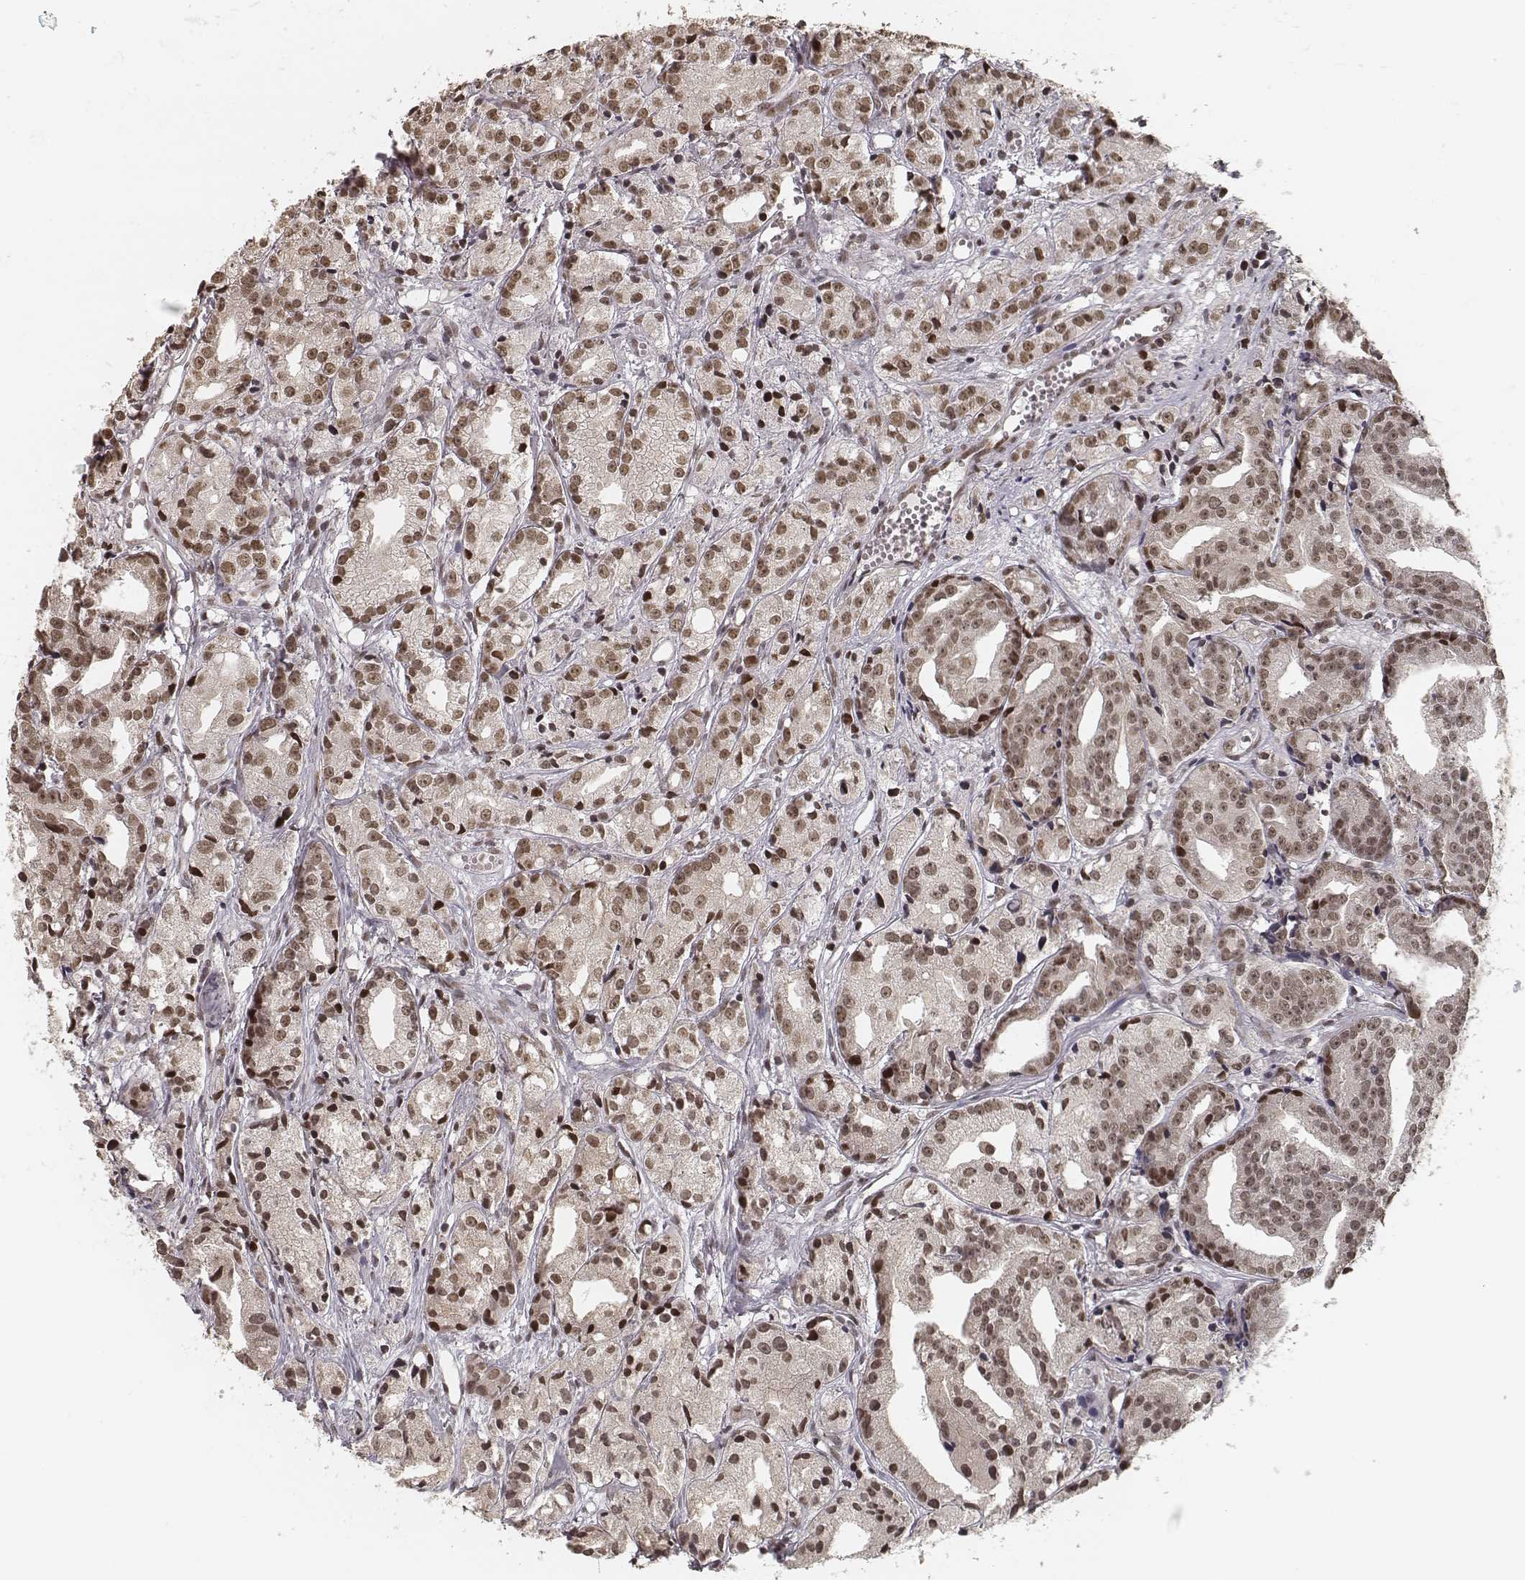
{"staining": {"intensity": "moderate", "quantity": ">75%", "location": "nuclear"}, "tissue": "prostate cancer", "cell_type": "Tumor cells", "image_type": "cancer", "snomed": [{"axis": "morphology", "description": "Adenocarcinoma, Medium grade"}, {"axis": "topography", "description": "Prostate"}], "caption": "Immunohistochemistry staining of prostate cancer (medium-grade adenocarcinoma), which exhibits medium levels of moderate nuclear positivity in approximately >75% of tumor cells indicating moderate nuclear protein expression. The staining was performed using DAB (brown) for protein detection and nuclei were counterstained in hematoxylin (blue).", "gene": "HMGA2", "patient": {"sex": "male", "age": 74}}